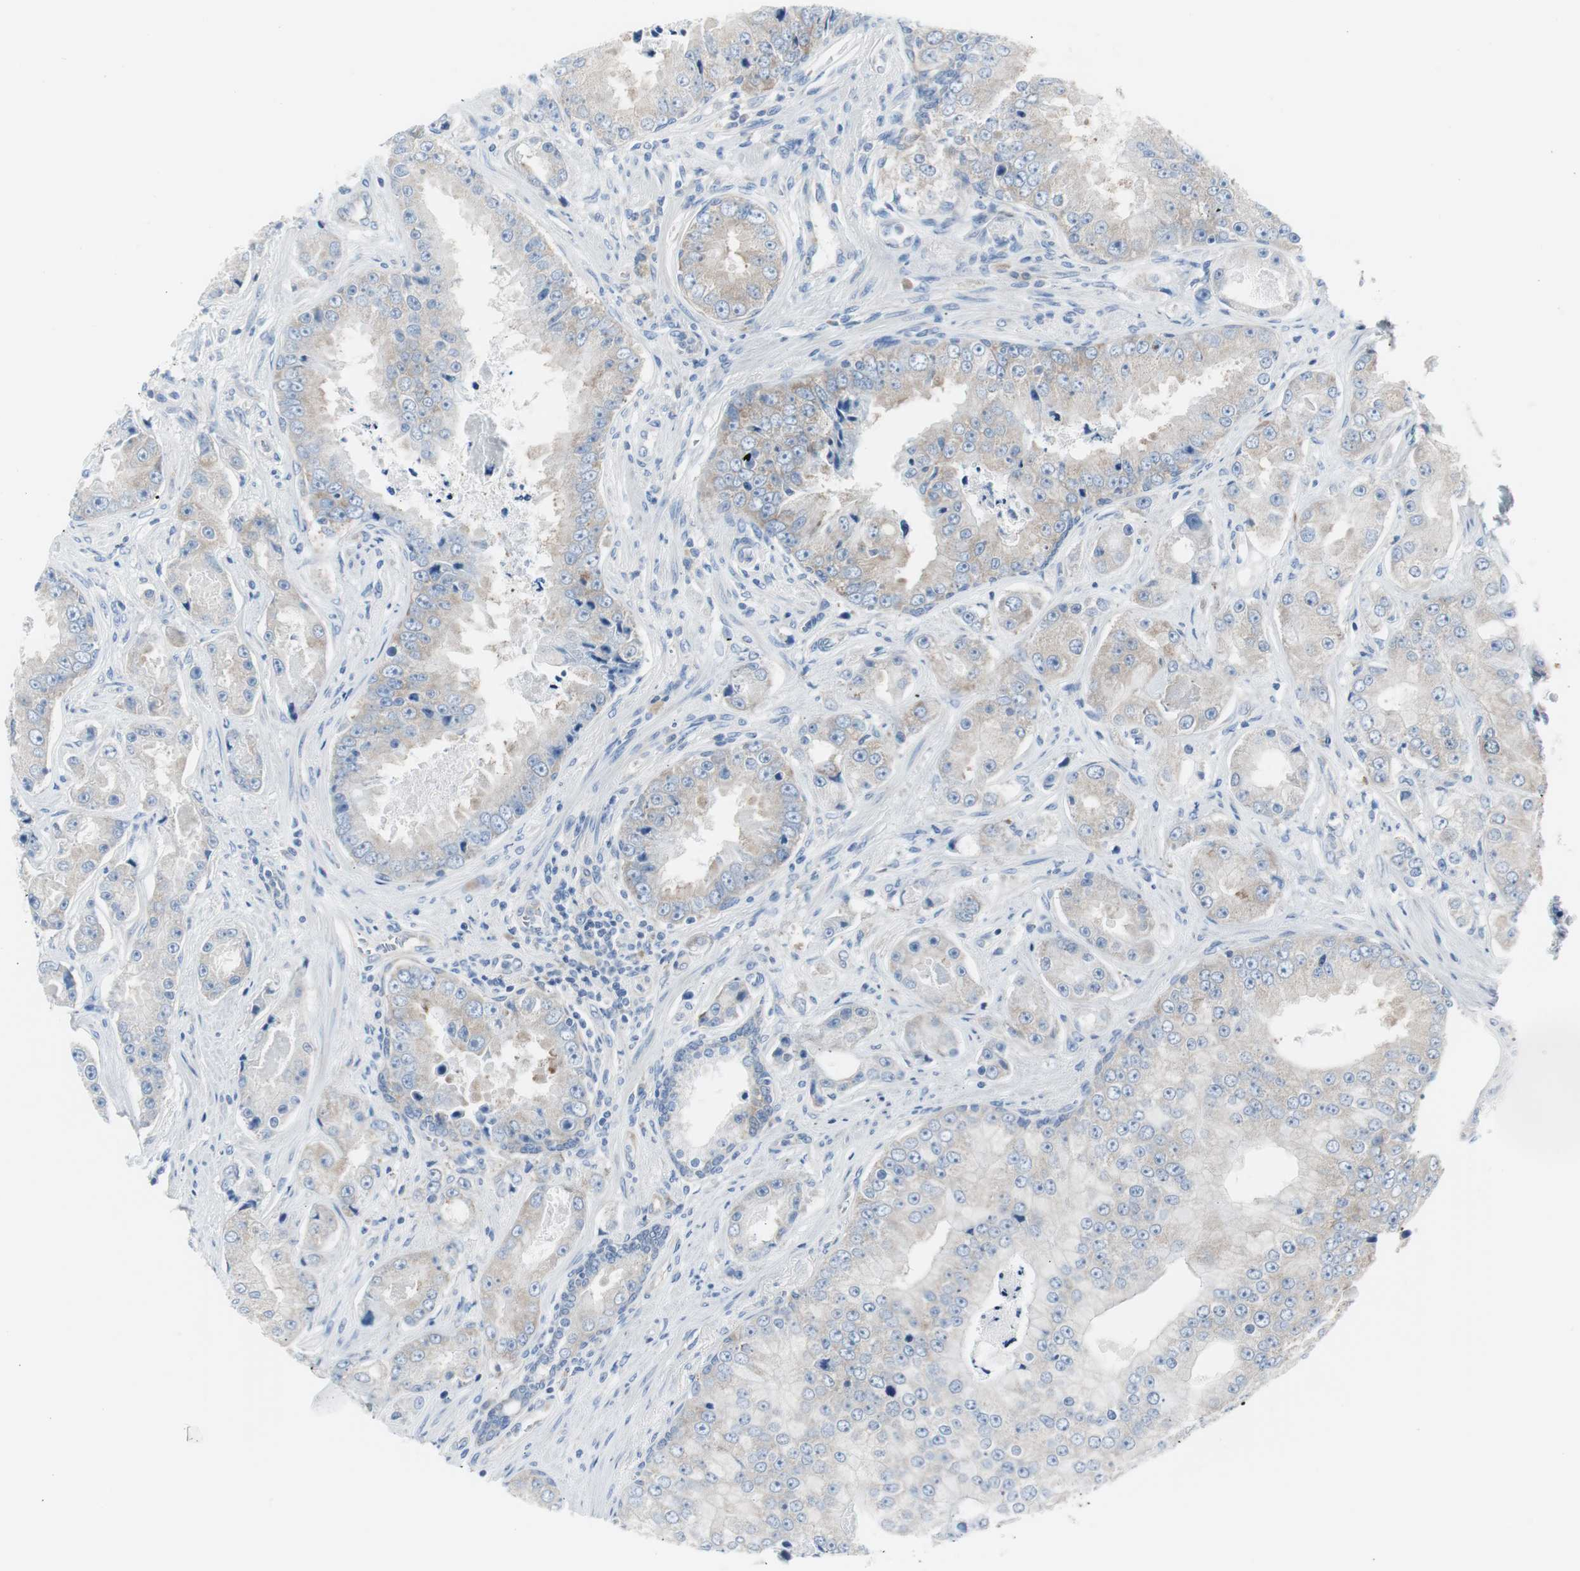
{"staining": {"intensity": "weak", "quantity": ">75%", "location": "cytoplasmic/membranous"}, "tissue": "prostate cancer", "cell_type": "Tumor cells", "image_type": "cancer", "snomed": [{"axis": "morphology", "description": "Adenocarcinoma, High grade"}, {"axis": "topography", "description": "Prostate"}], "caption": "Weak cytoplasmic/membranous protein positivity is identified in about >75% of tumor cells in prostate cancer.", "gene": "RPS12", "patient": {"sex": "male", "age": 73}}